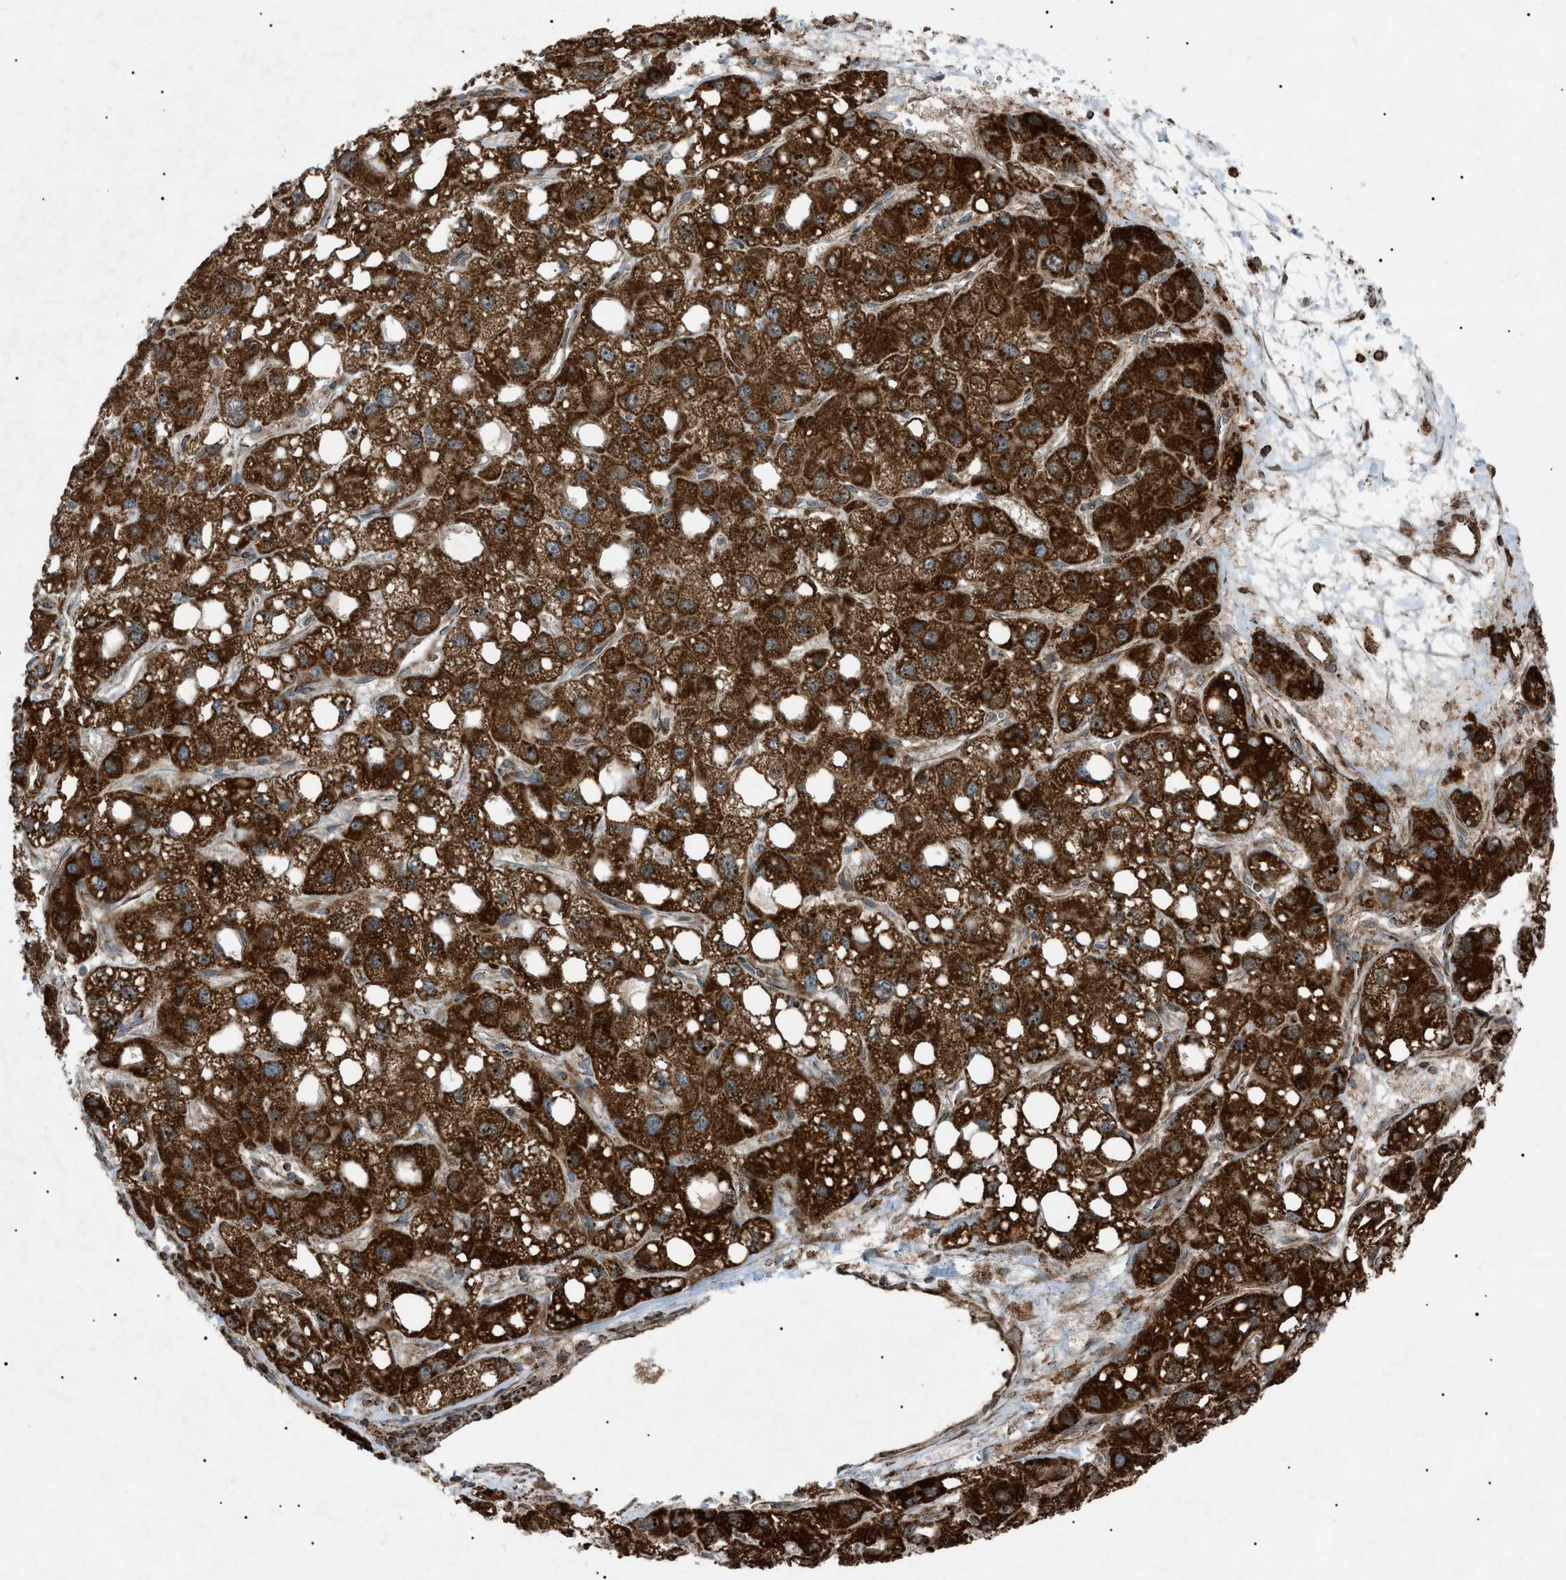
{"staining": {"intensity": "strong", "quantity": ">75%", "location": "cytoplasmic/membranous"}, "tissue": "liver cancer", "cell_type": "Tumor cells", "image_type": "cancer", "snomed": [{"axis": "morphology", "description": "Carcinoma, Hepatocellular, NOS"}, {"axis": "topography", "description": "Liver"}], "caption": "Protein expression analysis of human hepatocellular carcinoma (liver) reveals strong cytoplasmic/membranous positivity in about >75% of tumor cells. The staining was performed using DAB to visualize the protein expression in brown, while the nuclei were stained in blue with hematoxylin (Magnification: 20x).", "gene": "C1GALT1C1", "patient": {"sex": "male", "age": 55}}